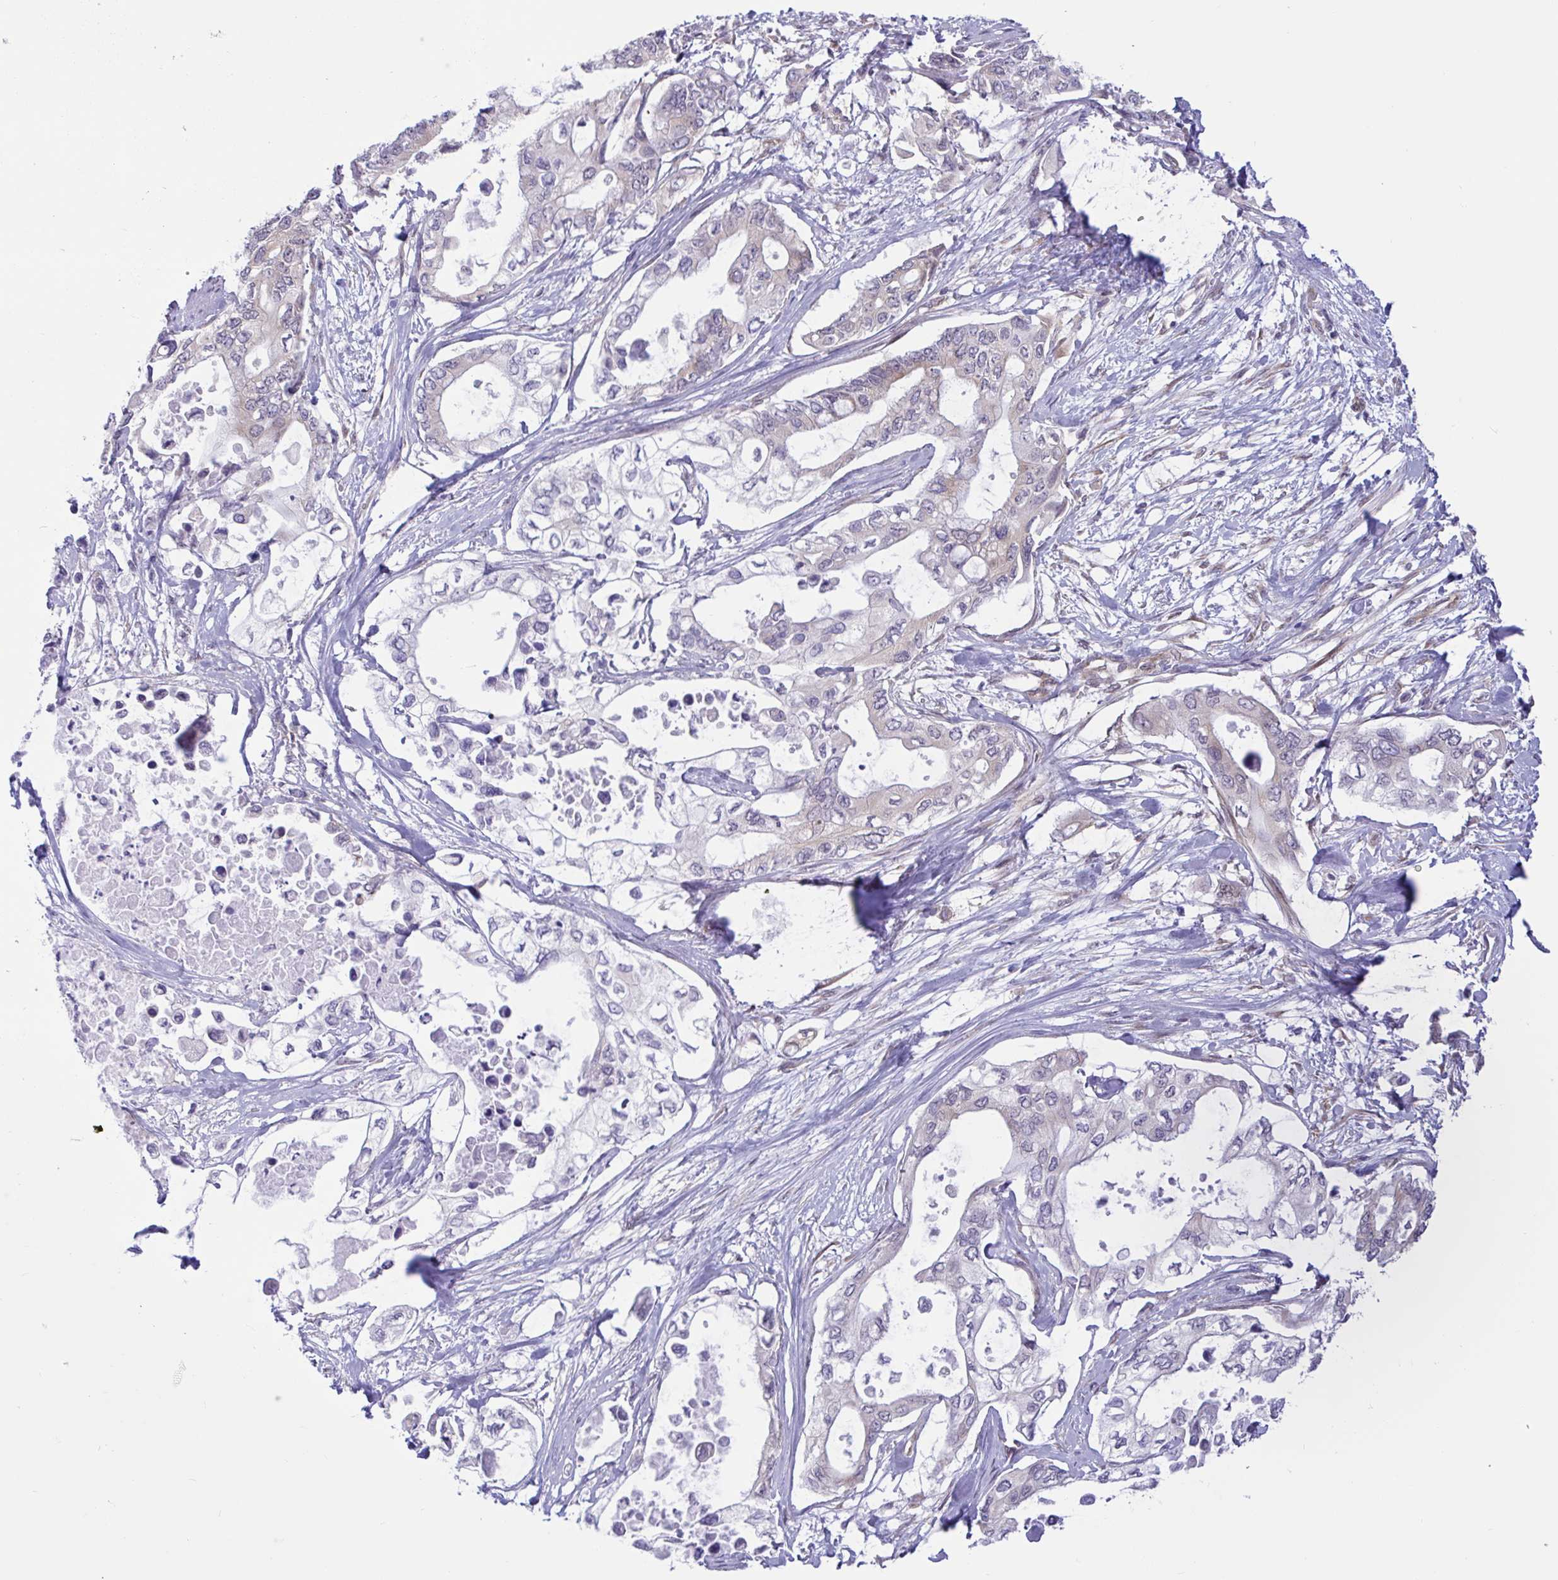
{"staining": {"intensity": "weak", "quantity": "<25%", "location": "cytoplasmic/membranous"}, "tissue": "pancreatic cancer", "cell_type": "Tumor cells", "image_type": "cancer", "snomed": [{"axis": "morphology", "description": "Adenocarcinoma, NOS"}, {"axis": "topography", "description": "Pancreas"}], "caption": "The IHC image has no significant staining in tumor cells of pancreatic cancer tissue.", "gene": "CAMLG", "patient": {"sex": "female", "age": 63}}